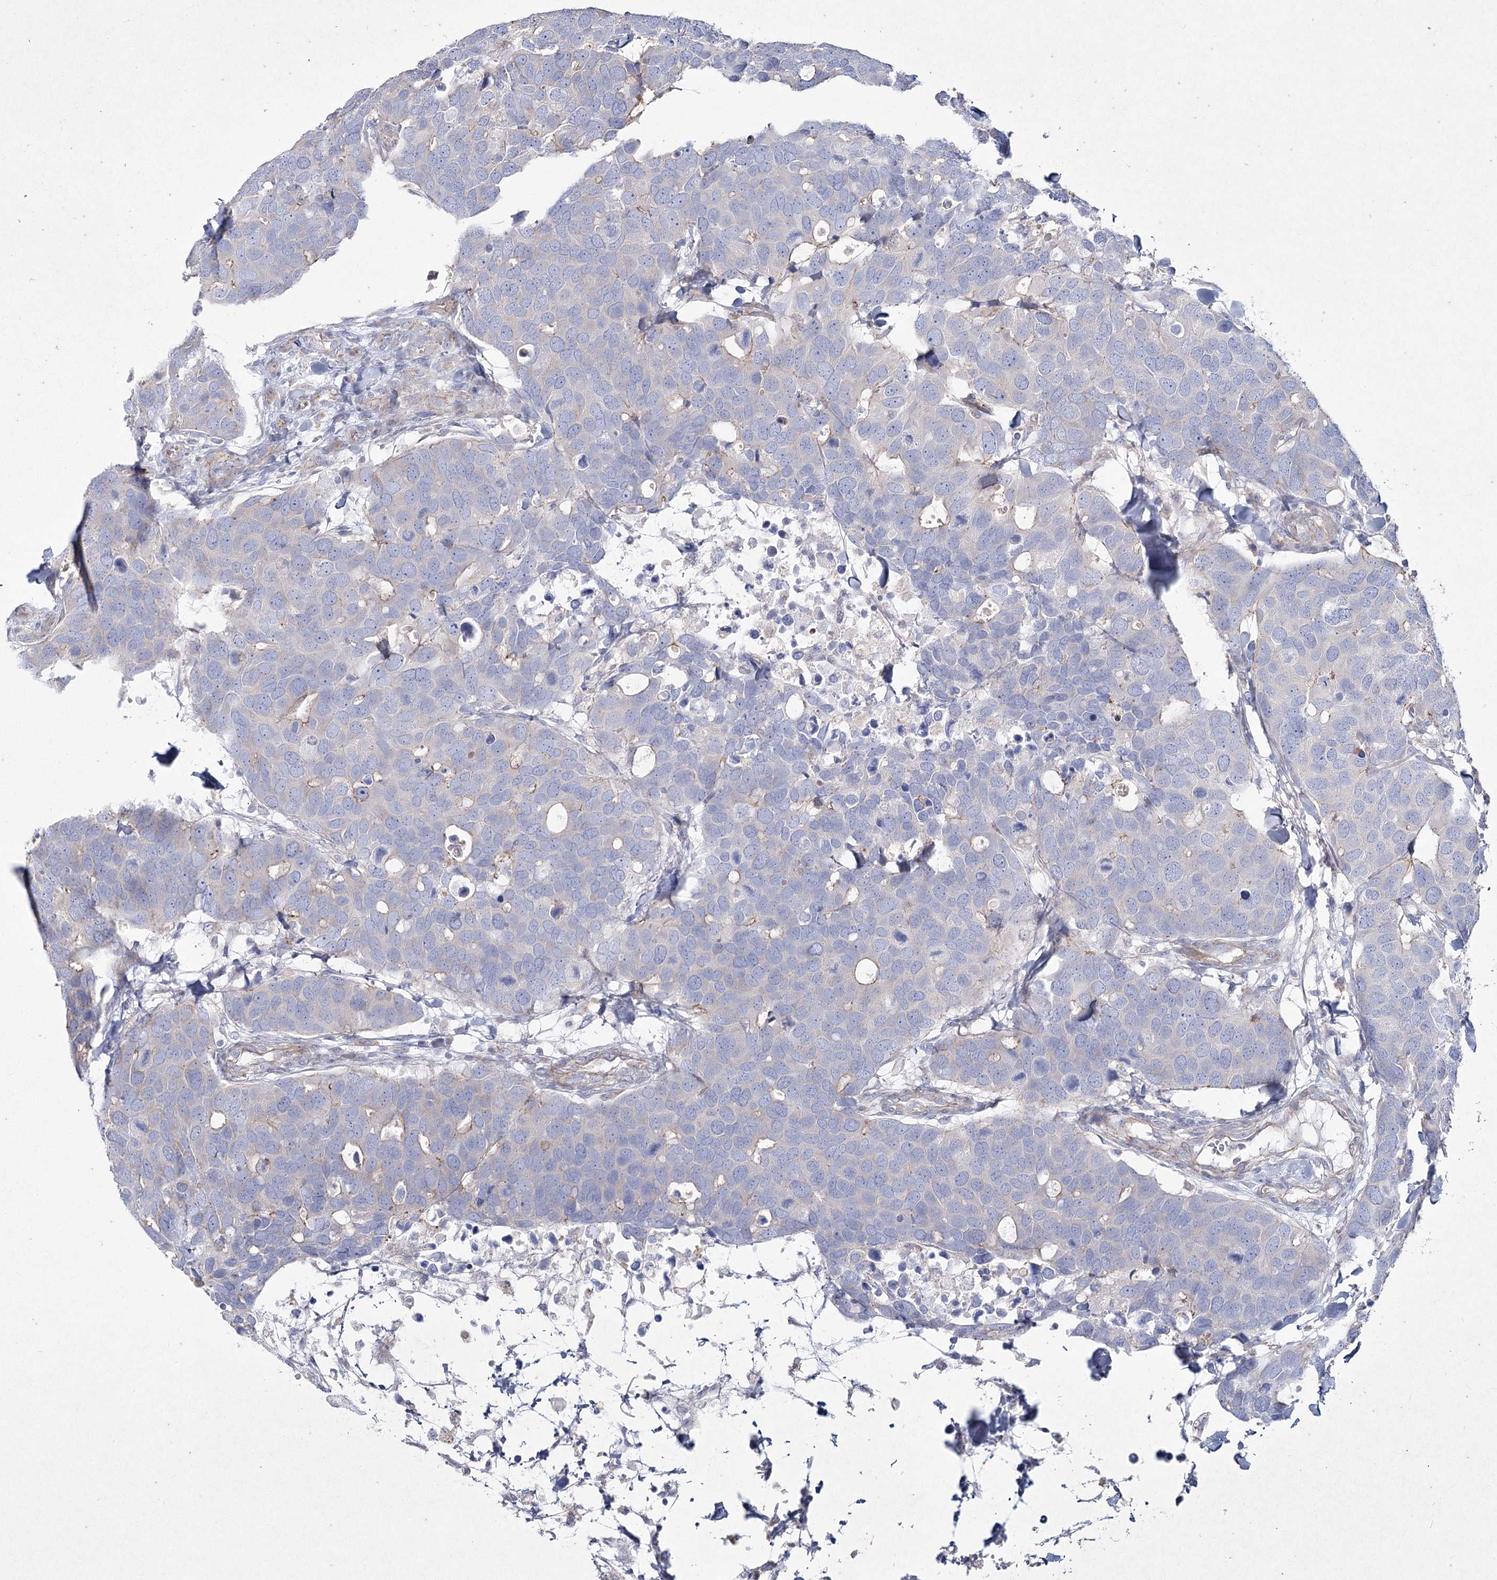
{"staining": {"intensity": "negative", "quantity": "none", "location": "none"}, "tissue": "breast cancer", "cell_type": "Tumor cells", "image_type": "cancer", "snomed": [{"axis": "morphology", "description": "Duct carcinoma"}, {"axis": "topography", "description": "Breast"}], "caption": "Breast cancer stained for a protein using immunohistochemistry (IHC) displays no expression tumor cells.", "gene": "LDLRAD3", "patient": {"sex": "female", "age": 83}}